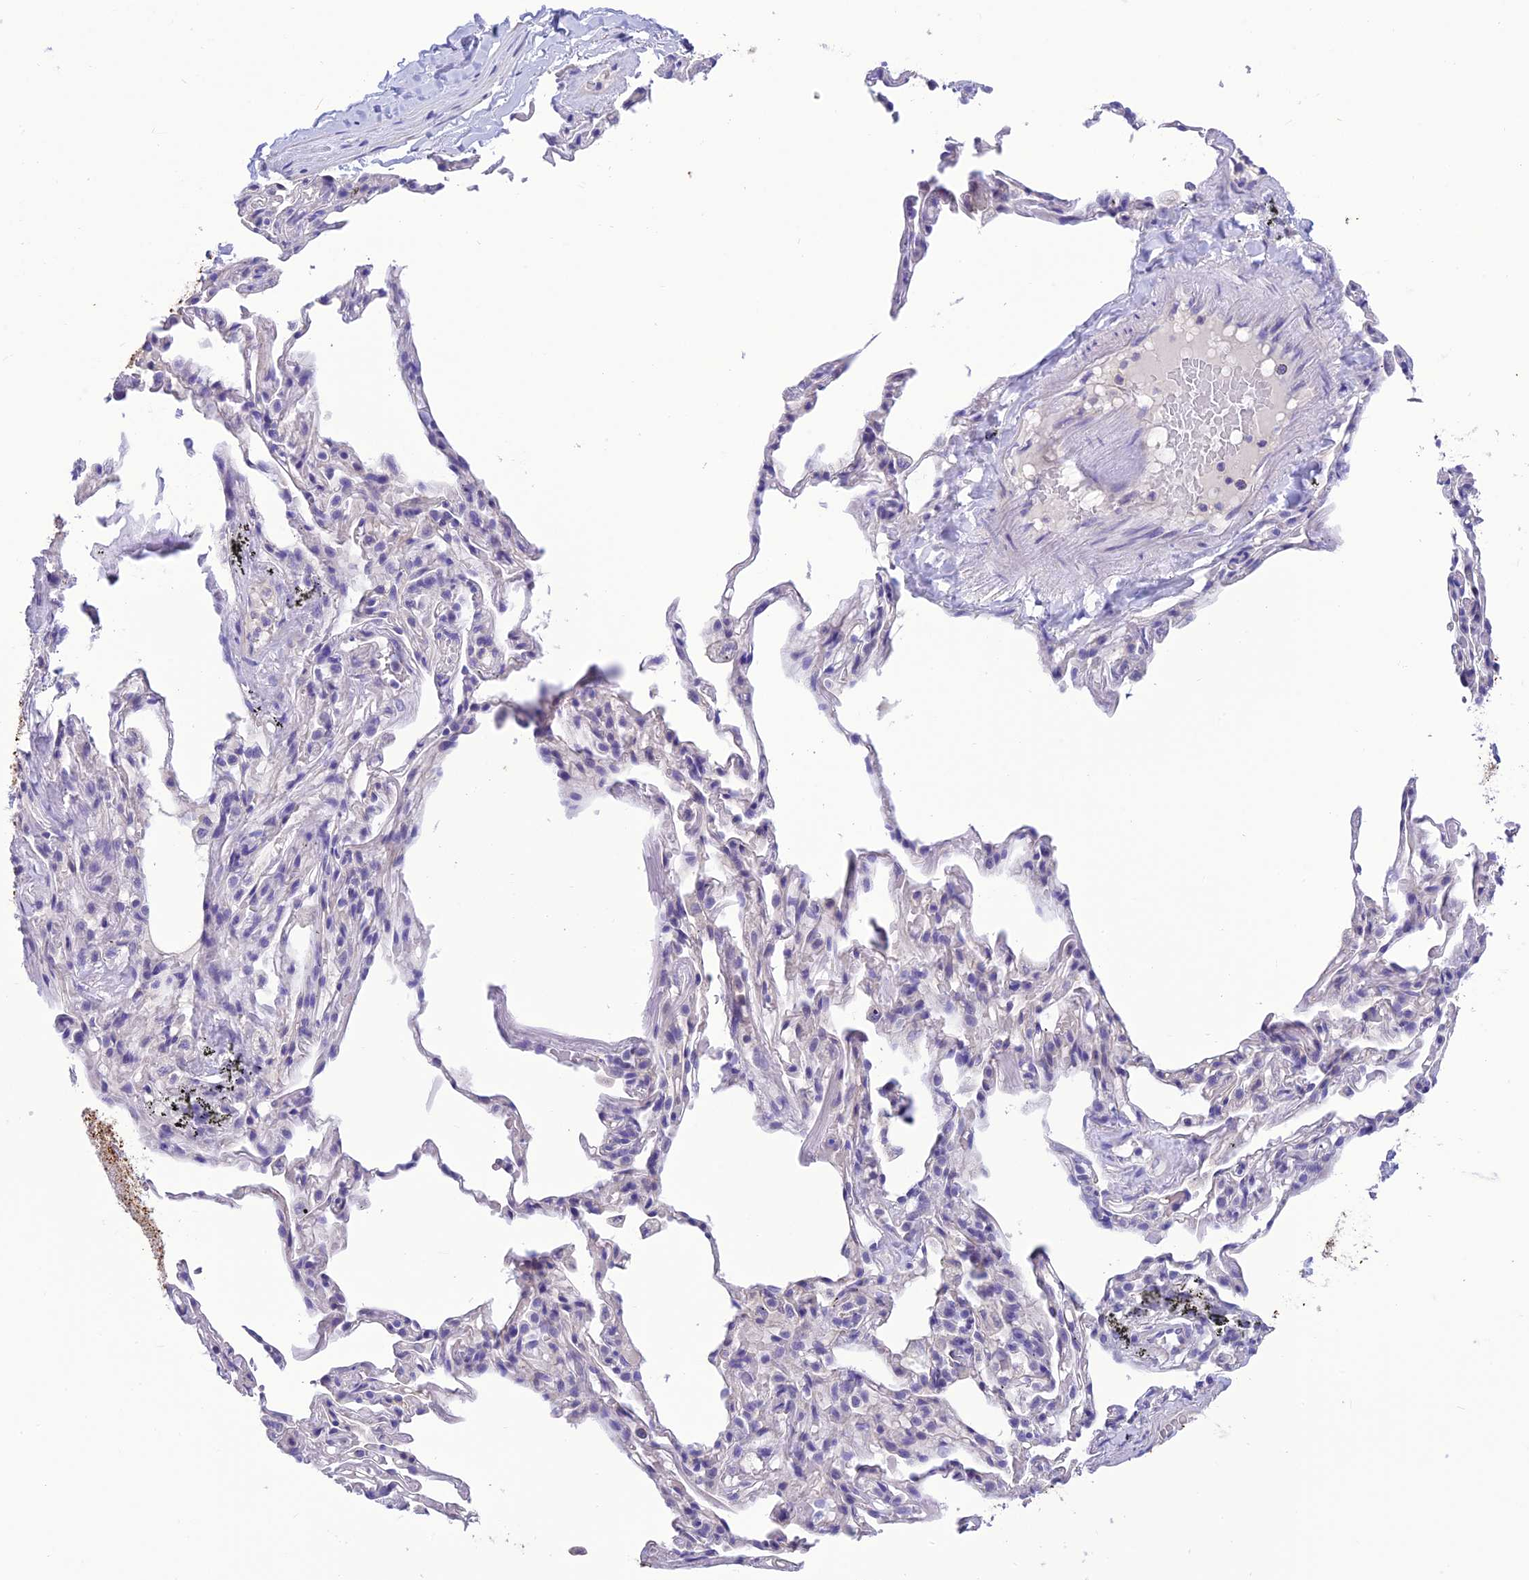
{"staining": {"intensity": "negative", "quantity": "none", "location": "none"}, "tissue": "adipose tissue", "cell_type": "Adipocytes", "image_type": "normal", "snomed": [{"axis": "morphology", "description": "Normal tissue, NOS"}, {"axis": "topography", "description": "Lymph node"}, {"axis": "topography", "description": "Bronchus"}], "caption": "DAB (3,3'-diaminobenzidine) immunohistochemical staining of unremarkable human adipose tissue reveals no significant staining in adipocytes.", "gene": "C17orf67", "patient": {"sex": "male", "age": 63}}